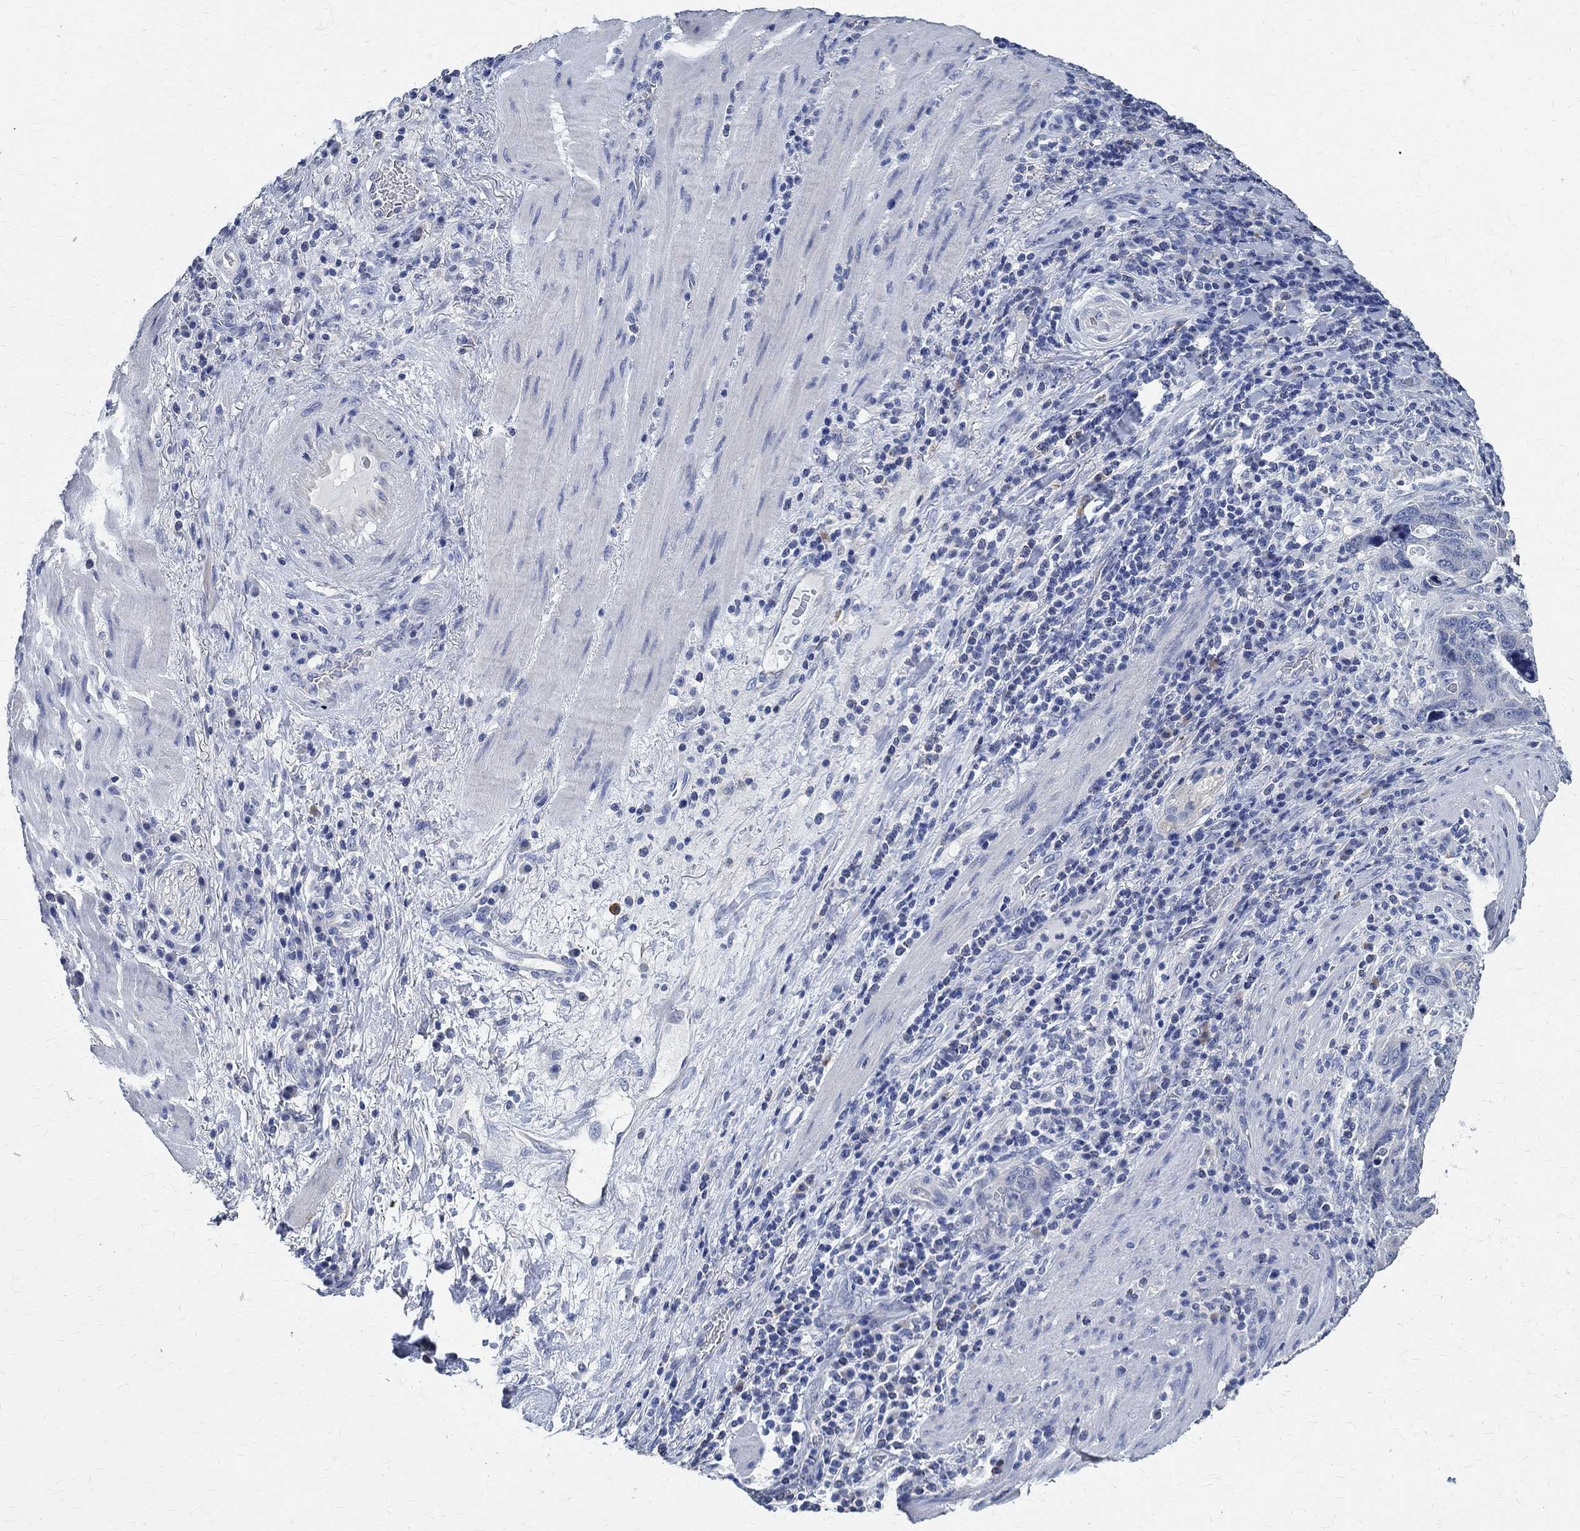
{"staining": {"intensity": "negative", "quantity": "none", "location": "none"}, "tissue": "stomach cancer", "cell_type": "Tumor cells", "image_type": "cancer", "snomed": [{"axis": "morphology", "description": "Adenocarcinoma, NOS"}, {"axis": "topography", "description": "Stomach"}], "caption": "Immunohistochemistry histopathology image of human stomach cancer (adenocarcinoma) stained for a protein (brown), which exhibits no positivity in tumor cells.", "gene": "PRX", "patient": {"sex": "male", "age": 54}}